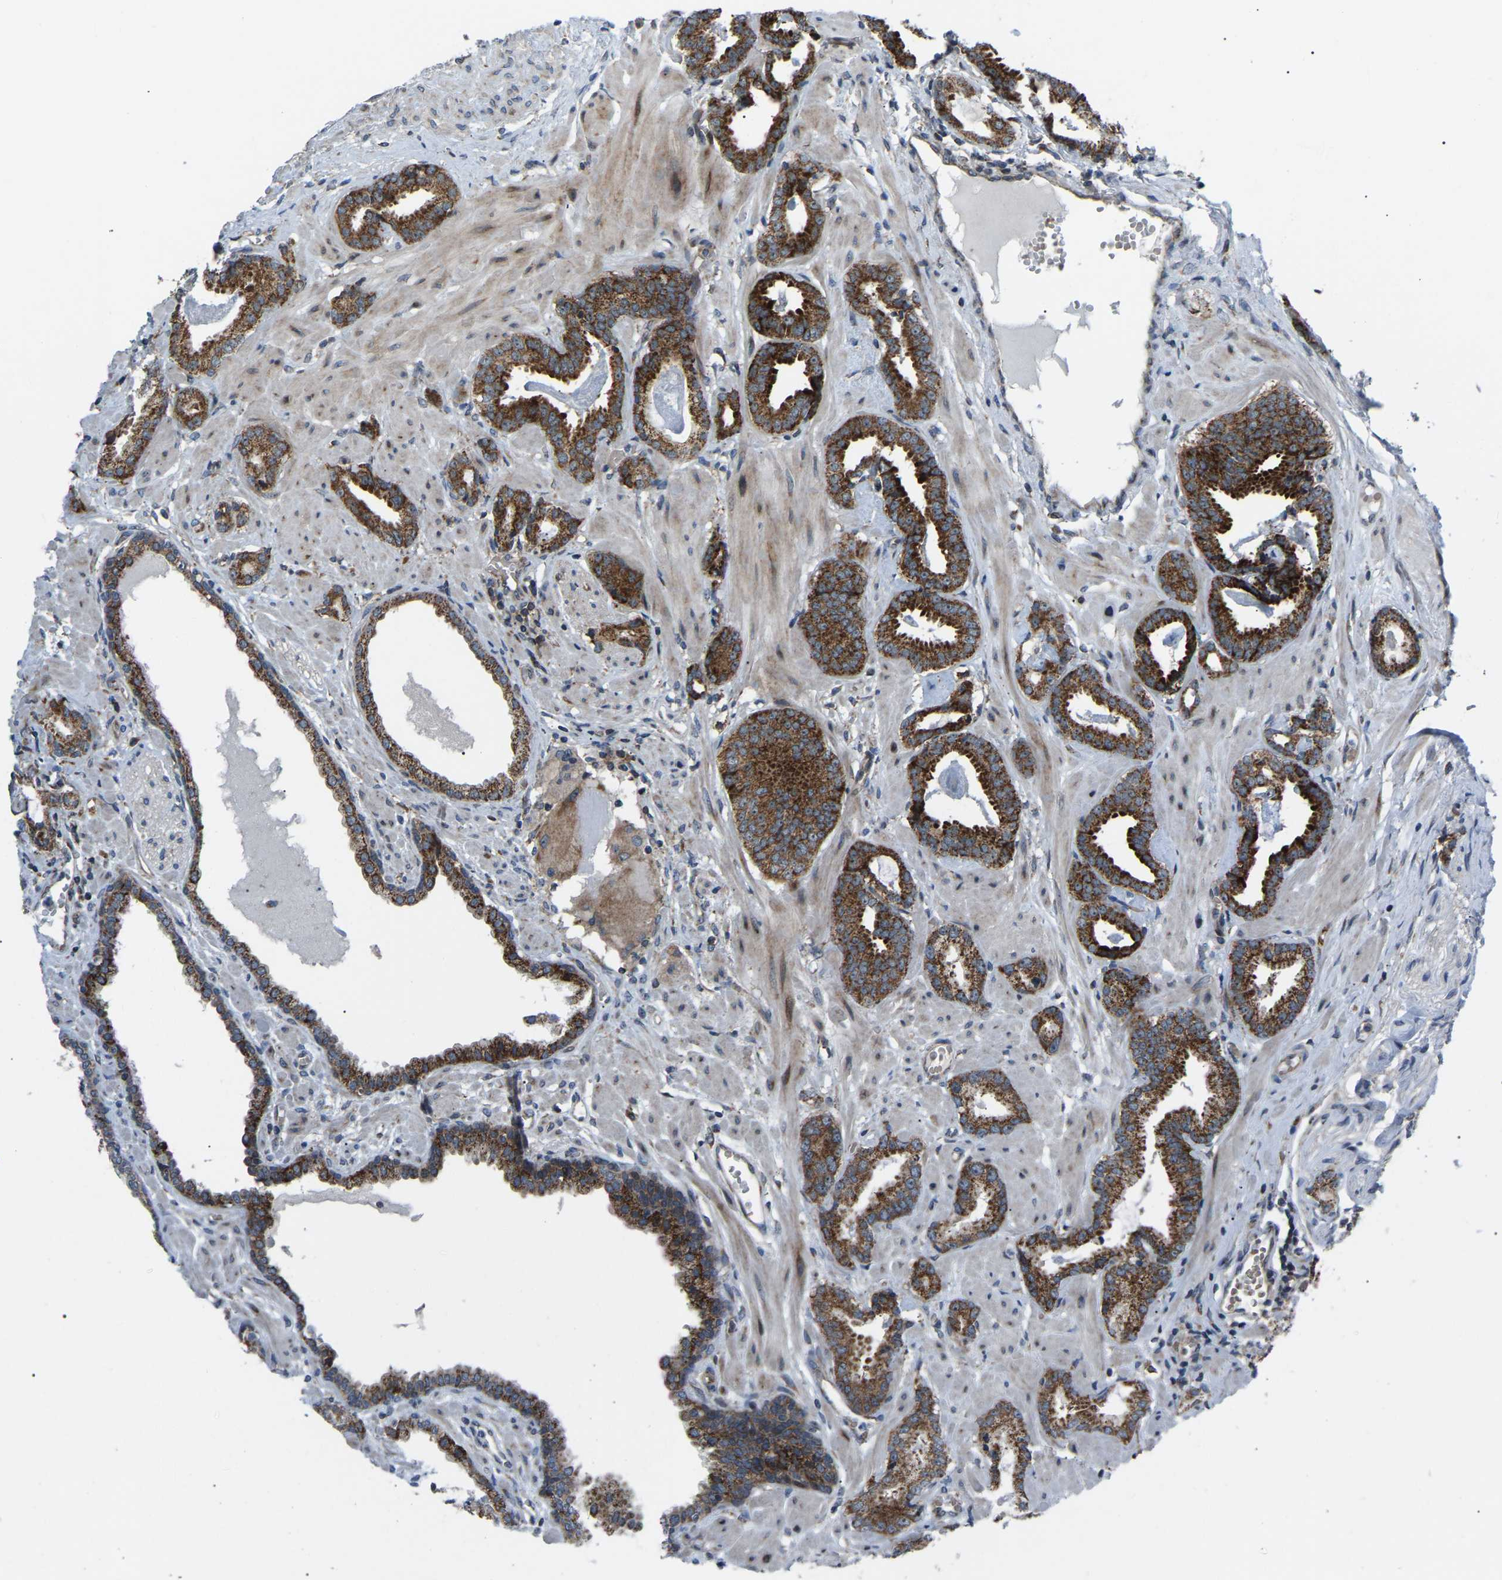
{"staining": {"intensity": "strong", "quantity": ">75%", "location": "cytoplasmic/membranous"}, "tissue": "prostate cancer", "cell_type": "Tumor cells", "image_type": "cancer", "snomed": [{"axis": "morphology", "description": "Adenocarcinoma, Low grade"}, {"axis": "topography", "description": "Prostate"}], "caption": "Prostate low-grade adenocarcinoma stained with a protein marker shows strong staining in tumor cells.", "gene": "AGO2", "patient": {"sex": "male", "age": 53}}